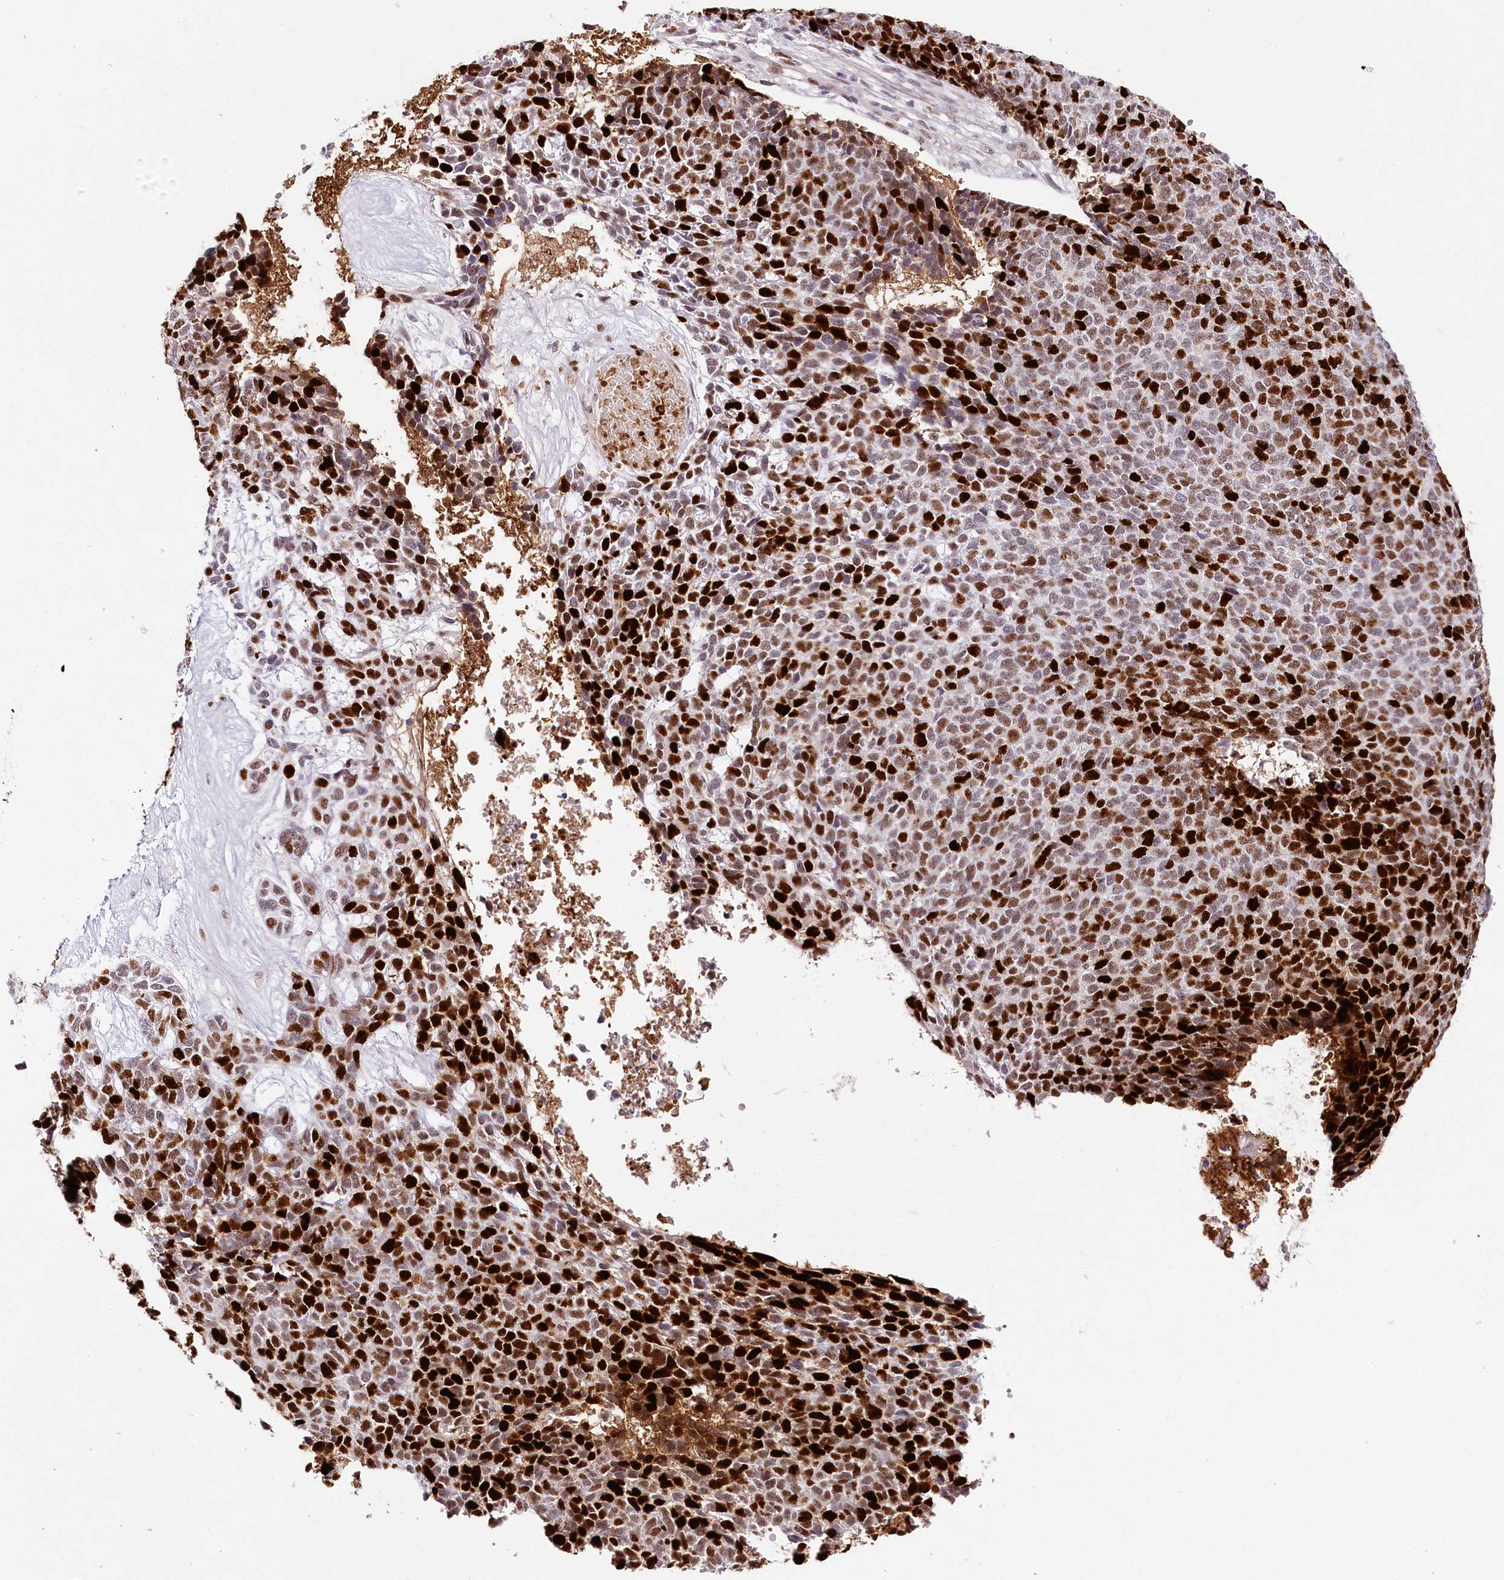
{"staining": {"intensity": "strong", "quantity": ">75%", "location": "nuclear"}, "tissue": "skin cancer", "cell_type": "Tumor cells", "image_type": "cancer", "snomed": [{"axis": "morphology", "description": "Basal cell carcinoma"}, {"axis": "topography", "description": "Skin"}], "caption": "Brown immunohistochemical staining in human skin cancer (basal cell carcinoma) demonstrates strong nuclear staining in approximately >75% of tumor cells.", "gene": "TP53", "patient": {"sex": "female", "age": 84}}